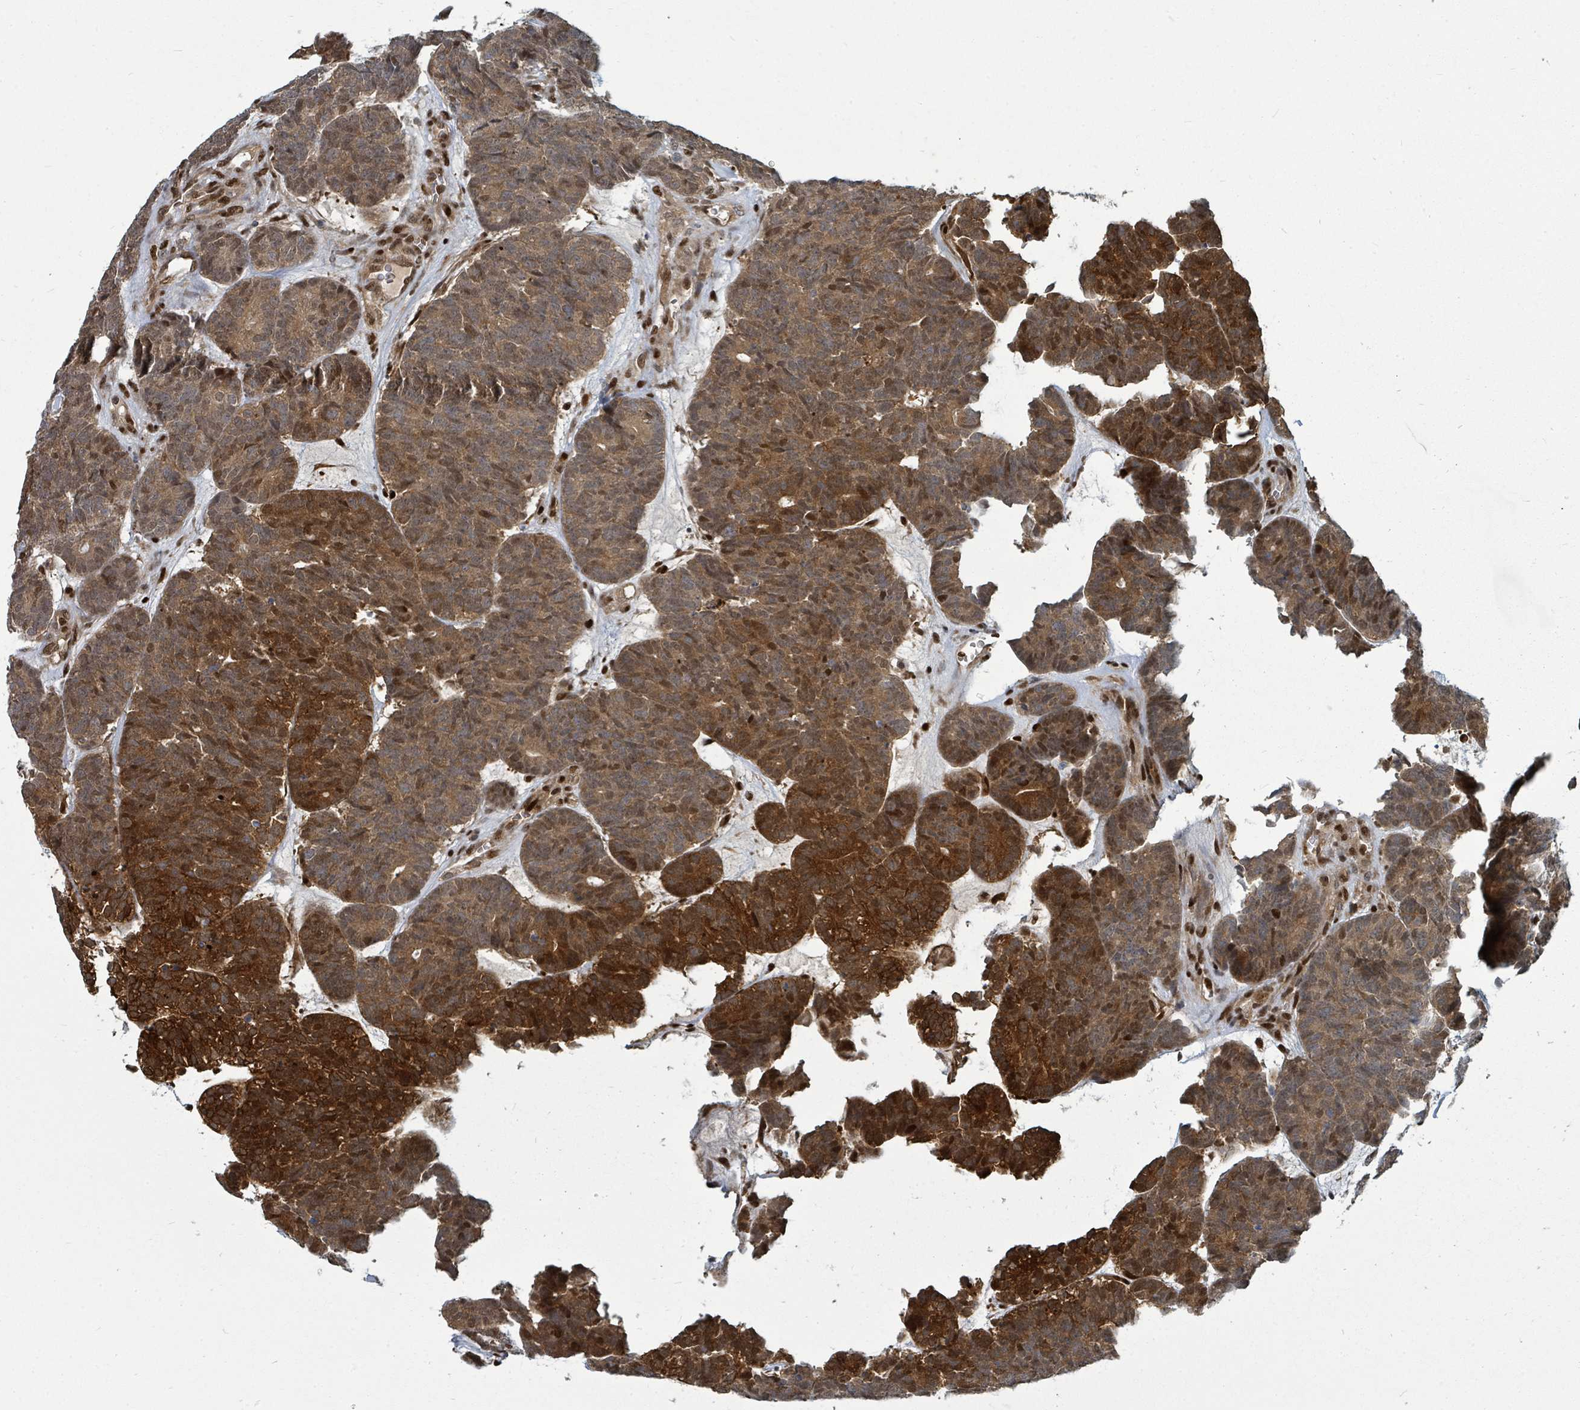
{"staining": {"intensity": "strong", "quantity": ">75%", "location": "cytoplasmic/membranous,nuclear"}, "tissue": "head and neck cancer", "cell_type": "Tumor cells", "image_type": "cancer", "snomed": [{"axis": "morphology", "description": "Adenocarcinoma, NOS"}, {"axis": "topography", "description": "Head-Neck"}], "caption": "Adenocarcinoma (head and neck) tissue reveals strong cytoplasmic/membranous and nuclear staining in about >75% of tumor cells, visualized by immunohistochemistry.", "gene": "TRDMT1", "patient": {"sex": "female", "age": 81}}